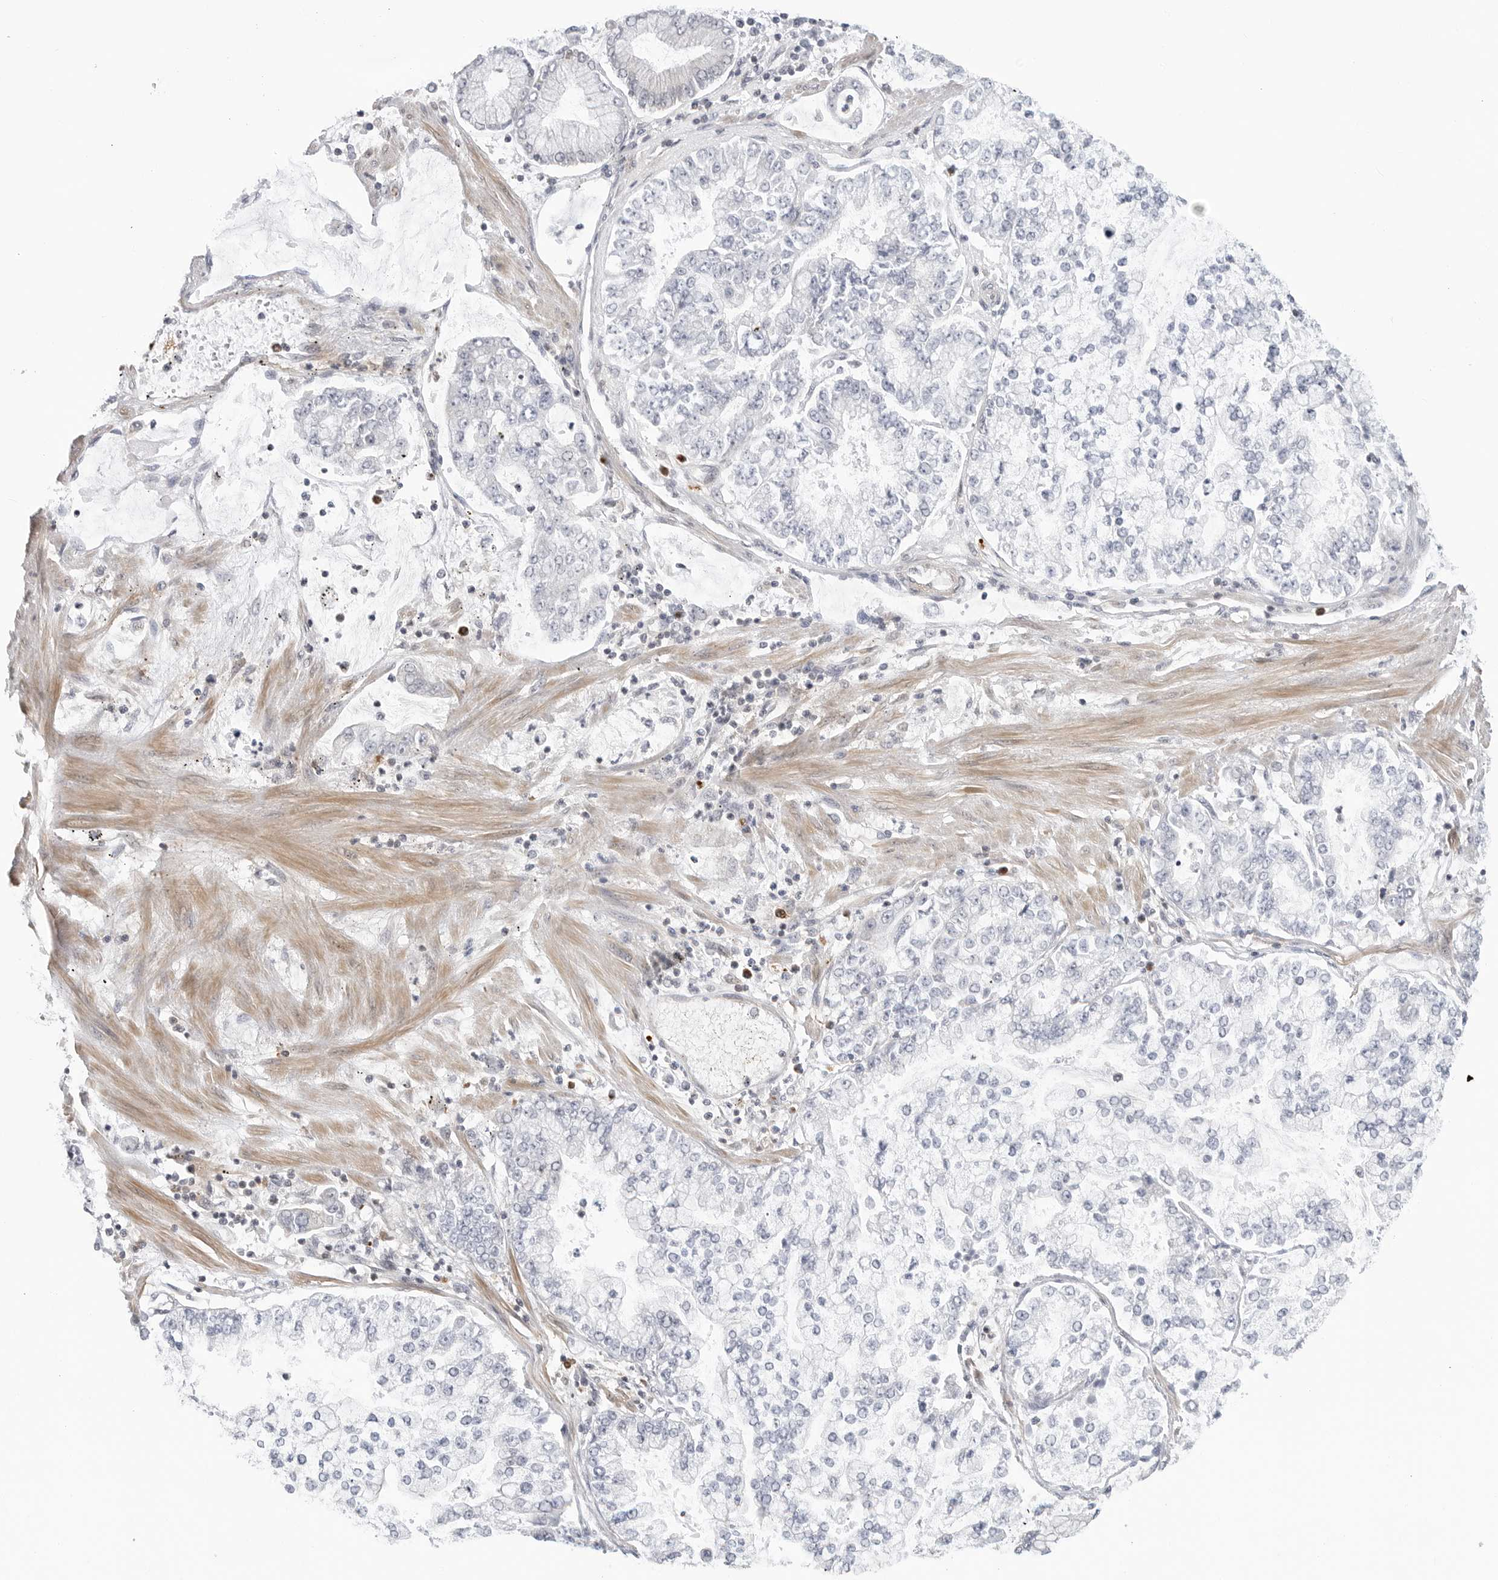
{"staining": {"intensity": "negative", "quantity": "none", "location": "none"}, "tissue": "stomach cancer", "cell_type": "Tumor cells", "image_type": "cancer", "snomed": [{"axis": "morphology", "description": "Adenocarcinoma, NOS"}, {"axis": "topography", "description": "Stomach"}], "caption": "This is an immunohistochemistry micrograph of stomach cancer (adenocarcinoma). There is no positivity in tumor cells.", "gene": "STXBP3", "patient": {"sex": "male", "age": 76}}